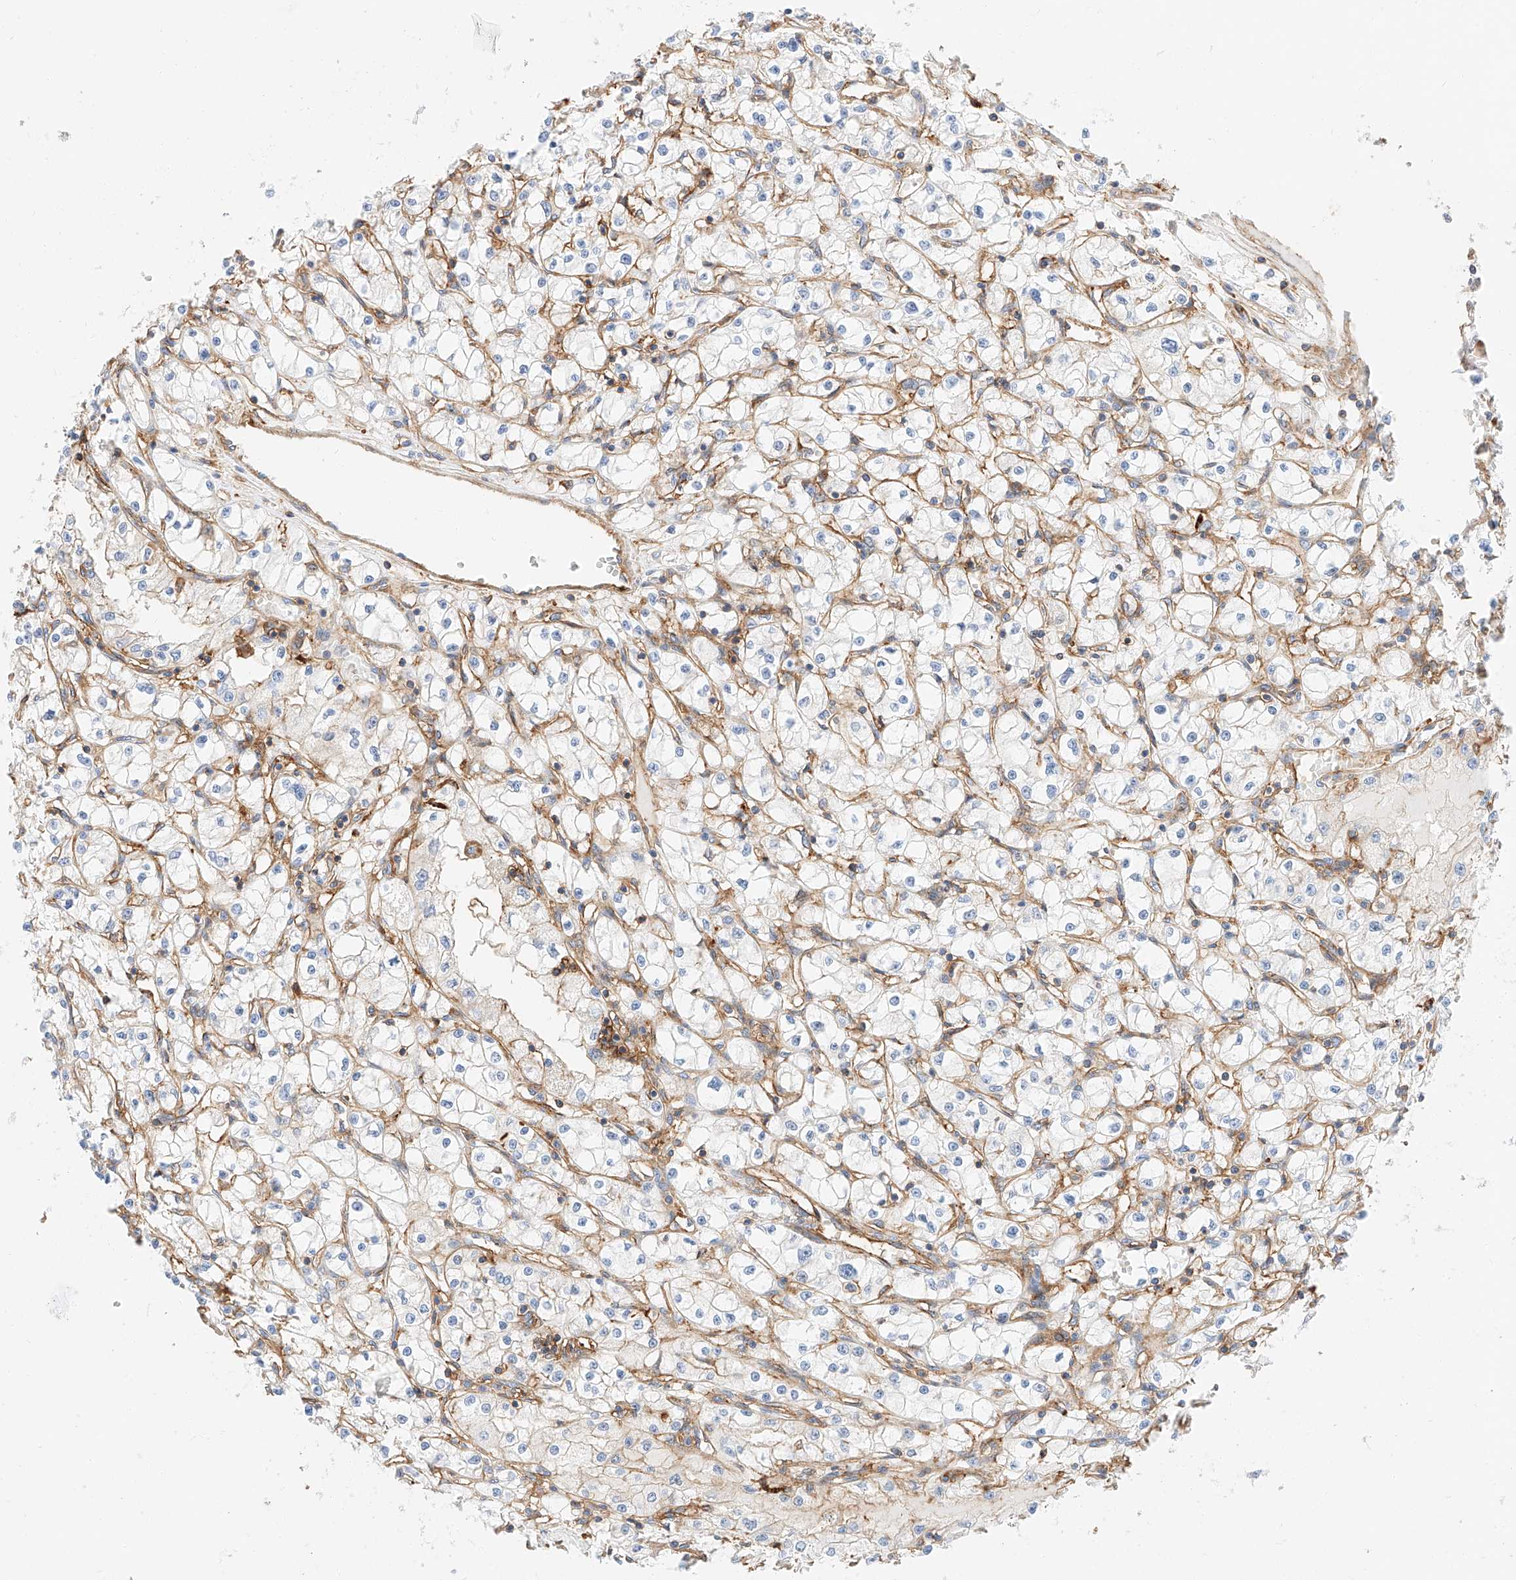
{"staining": {"intensity": "negative", "quantity": "none", "location": "none"}, "tissue": "renal cancer", "cell_type": "Tumor cells", "image_type": "cancer", "snomed": [{"axis": "morphology", "description": "Adenocarcinoma, NOS"}, {"axis": "topography", "description": "Kidney"}], "caption": "Immunohistochemistry (IHC) of adenocarcinoma (renal) exhibits no staining in tumor cells. (Brightfield microscopy of DAB IHC at high magnification).", "gene": "HAUS4", "patient": {"sex": "male", "age": 56}}